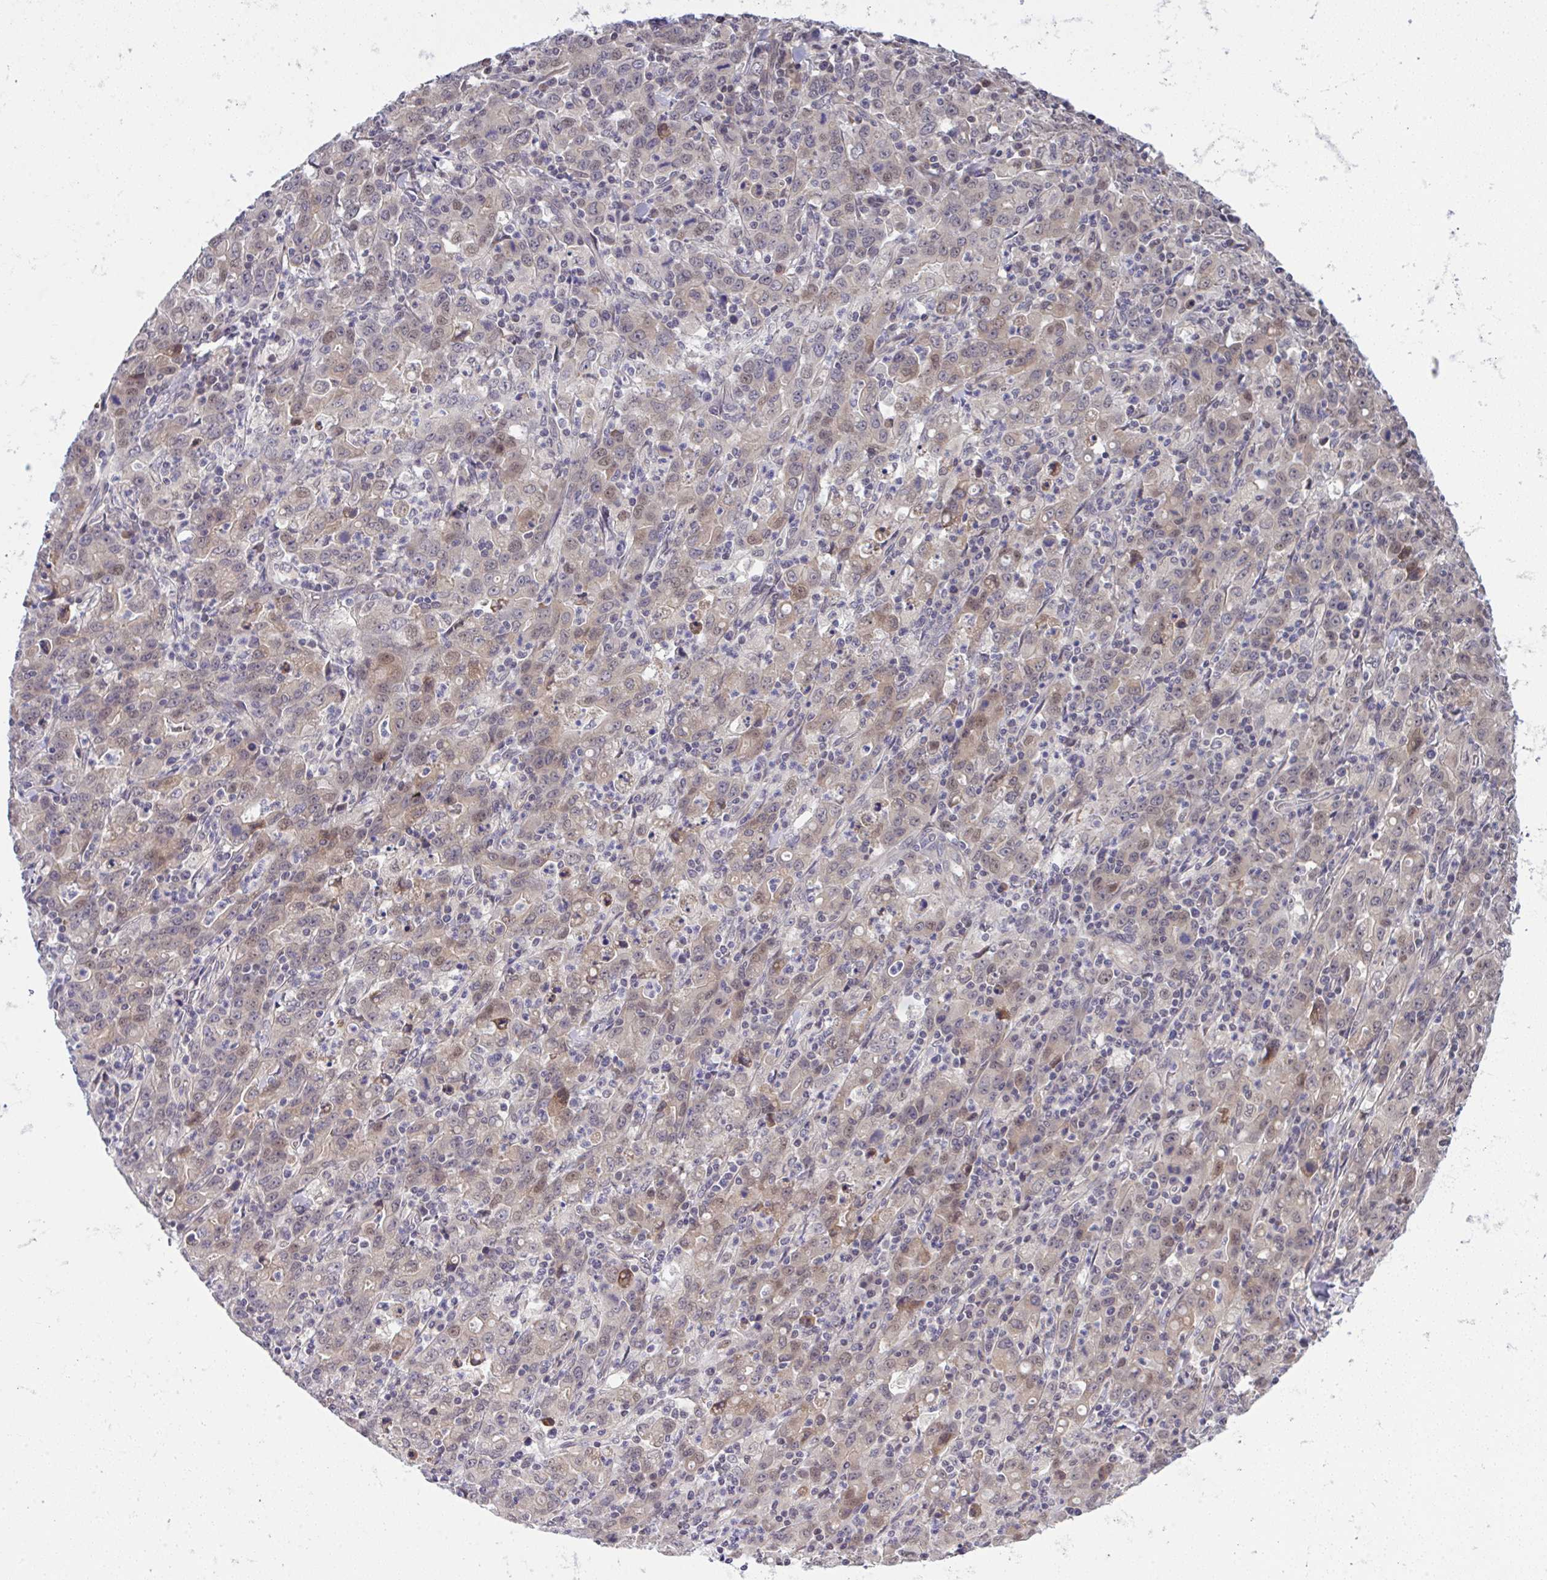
{"staining": {"intensity": "weak", "quantity": "<25%", "location": "cytoplasmic/membranous,nuclear"}, "tissue": "stomach cancer", "cell_type": "Tumor cells", "image_type": "cancer", "snomed": [{"axis": "morphology", "description": "Adenocarcinoma, NOS"}, {"axis": "topography", "description": "Stomach, upper"}], "caption": "Stomach adenocarcinoma was stained to show a protein in brown. There is no significant positivity in tumor cells.", "gene": "C9orf64", "patient": {"sex": "male", "age": 69}}